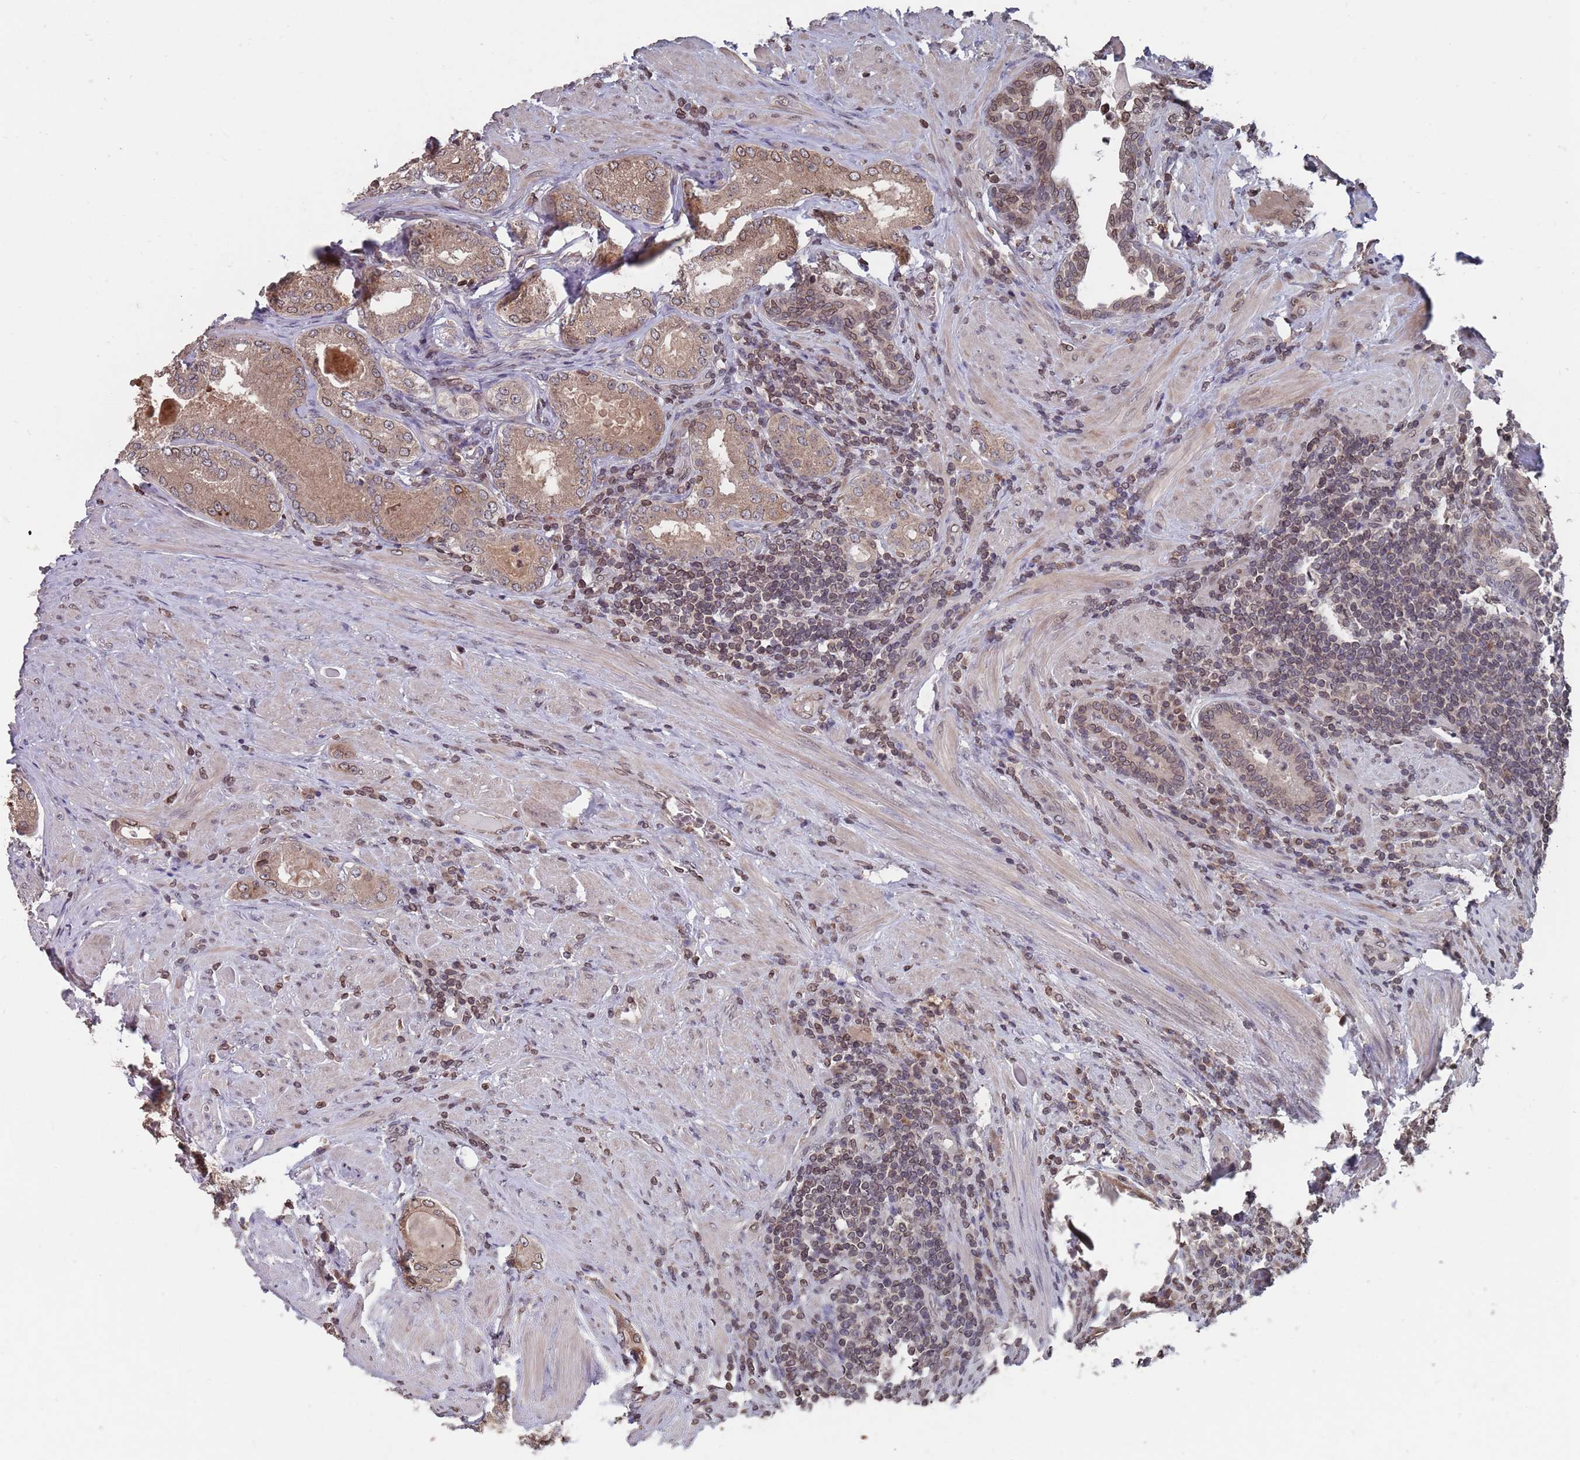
{"staining": {"intensity": "moderate", "quantity": "25%-75%", "location": "cytoplasmic/membranous,nuclear"}, "tissue": "prostate cancer", "cell_type": "Tumor cells", "image_type": "cancer", "snomed": [{"axis": "morphology", "description": "Adenocarcinoma, Low grade"}, {"axis": "topography", "description": "Prostate"}], "caption": "A medium amount of moderate cytoplasmic/membranous and nuclear expression is appreciated in approximately 25%-75% of tumor cells in prostate cancer tissue. (IHC, brightfield microscopy, high magnification).", "gene": "SDHAF3", "patient": {"sex": "male", "age": 68}}